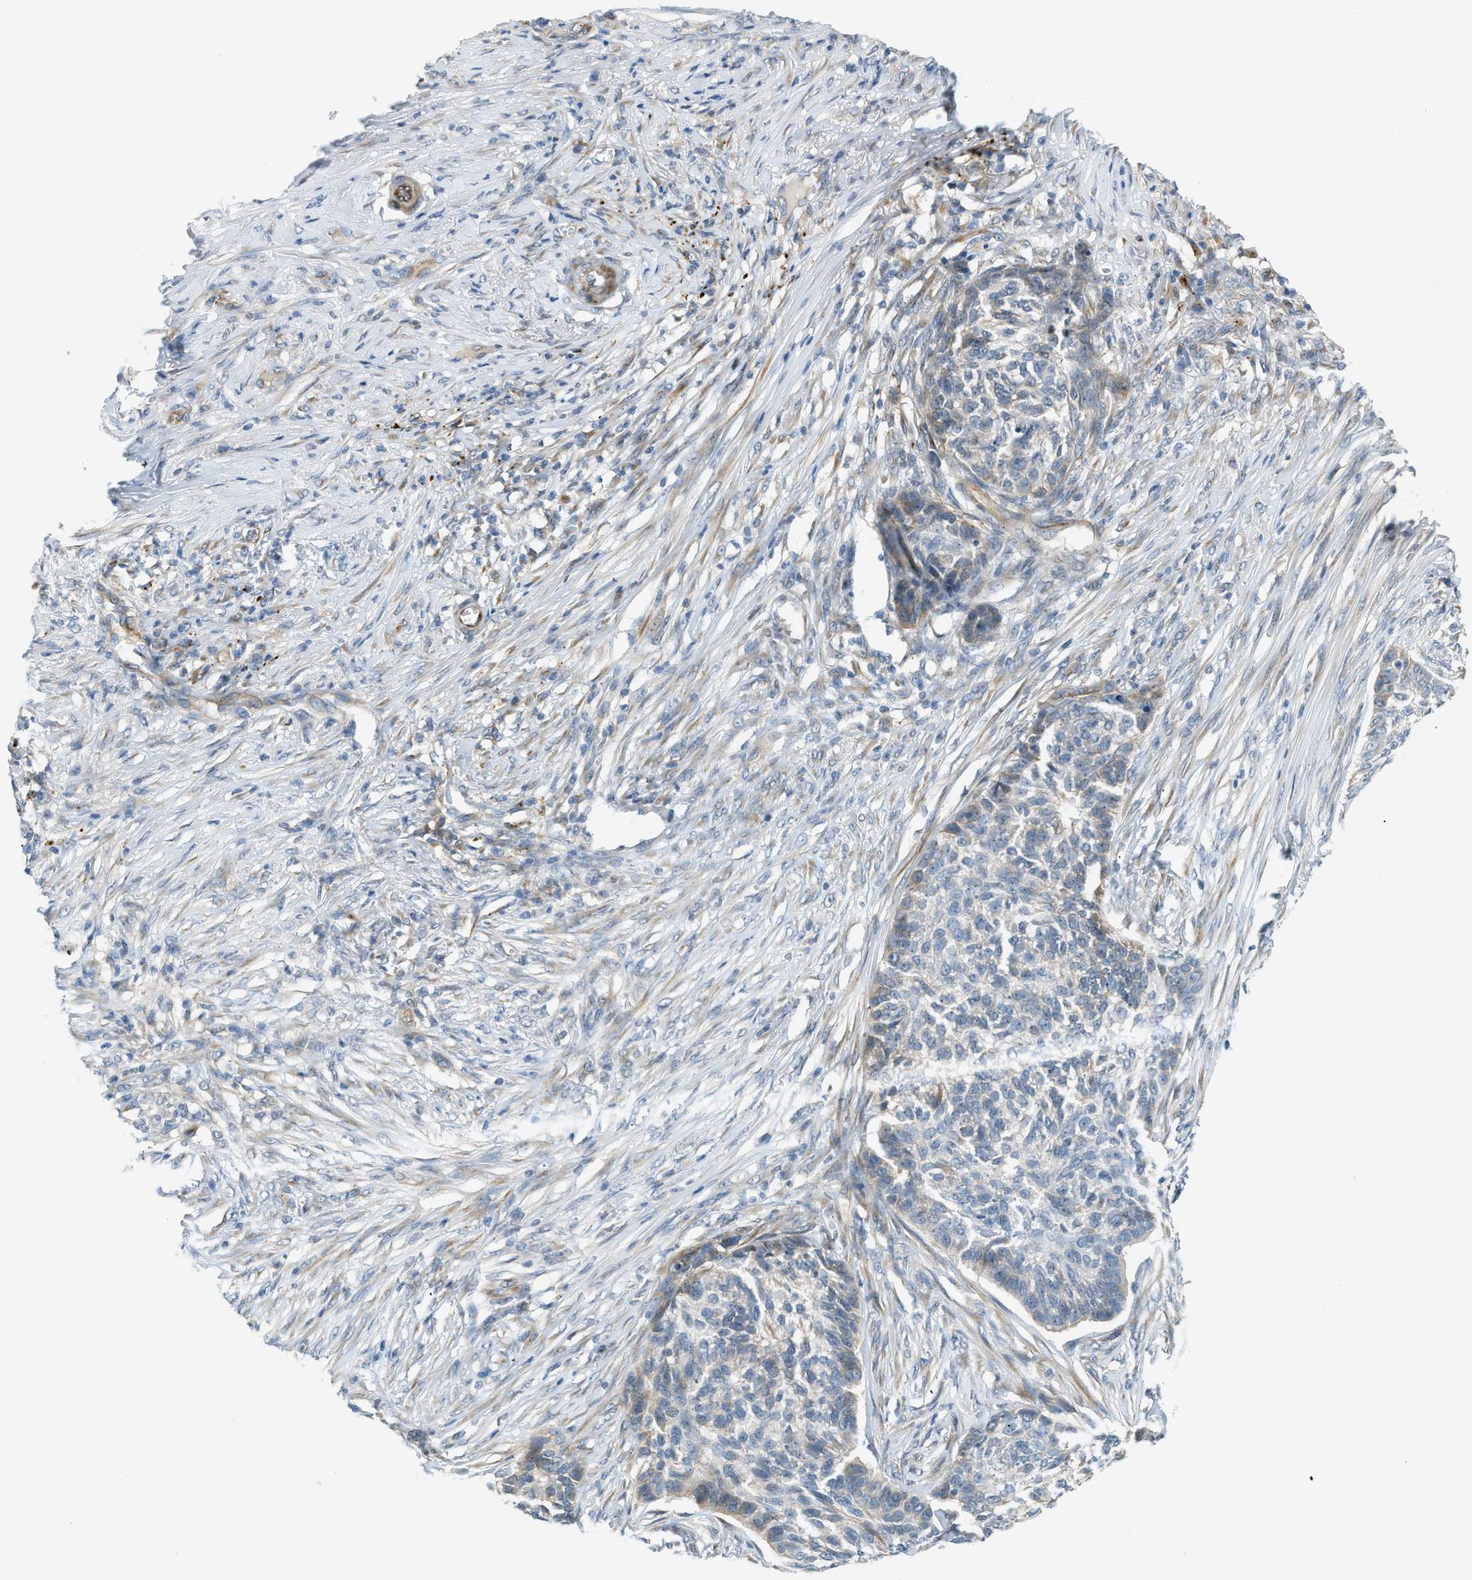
{"staining": {"intensity": "moderate", "quantity": "25%-75%", "location": "cytoplasmic/membranous"}, "tissue": "skin cancer", "cell_type": "Tumor cells", "image_type": "cancer", "snomed": [{"axis": "morphology", "description": "Basal cell carcinoma"}, {"axis": "topography", "description": "Skin"}], "caption": "Protein staining demonstrates moderate cytoplasmic/membranous staining in about 25%-75% of tumor cells in skin cancer.", "gene": "NME8", "patient": {"sex": "male", "age": 85}}